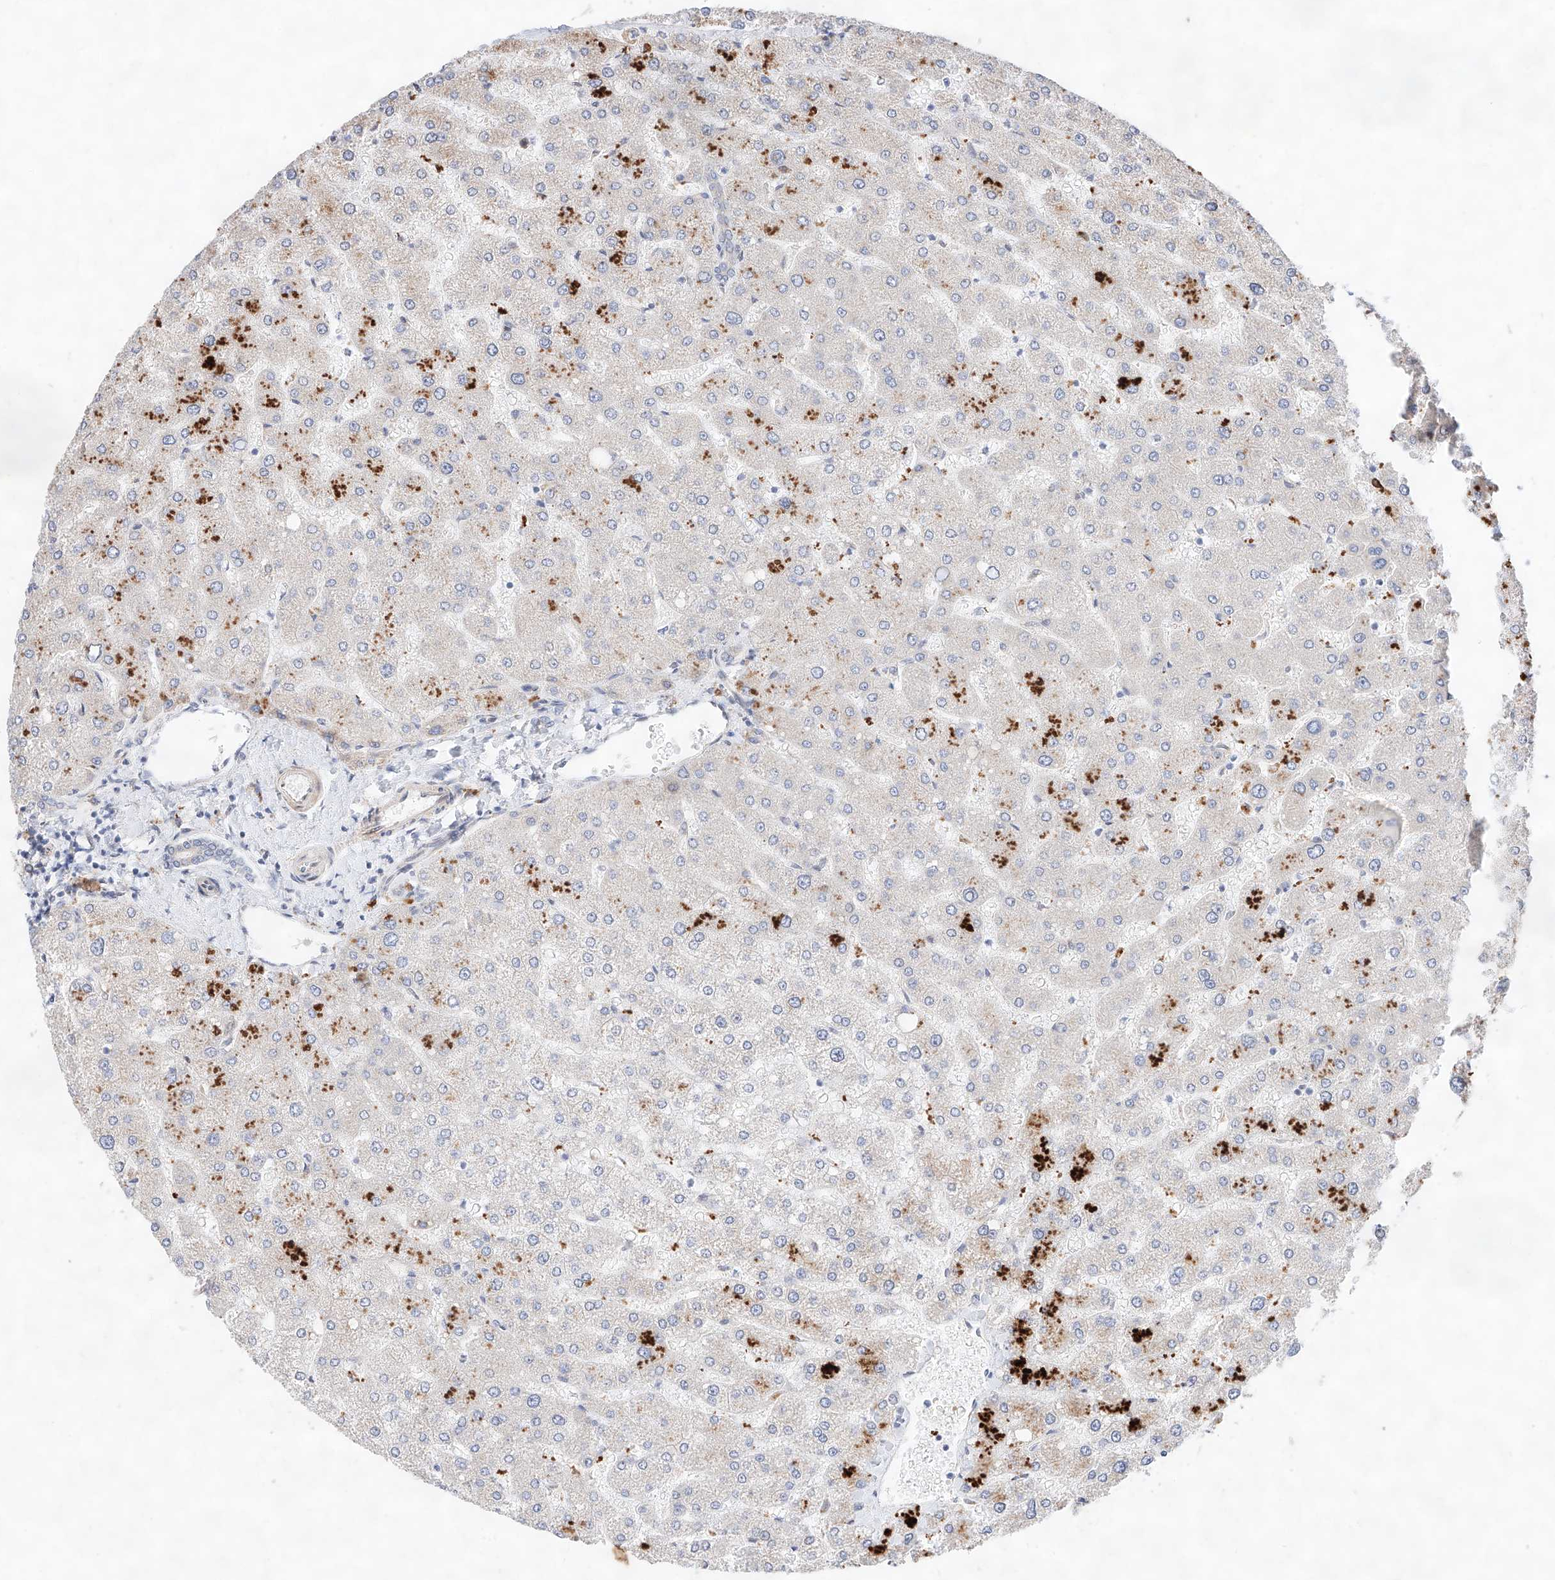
{"staining": {"intensity": "negative", "quantity": "none", "location": "none"}, "tissue": "liver", "cell_type": "Cholangiocytes", "image_type": "normal", "snomed": [{"axis": "morphology", "description": "Normal tissue, NOS"}, {"axis": "topography", "description": "Liver"}], "caption": "The immunohistochemistry image has no significant positivity in cholangiocytes of liver.", "gene": "ATP9B", "patient": {"sex": "male", "age": 55}}